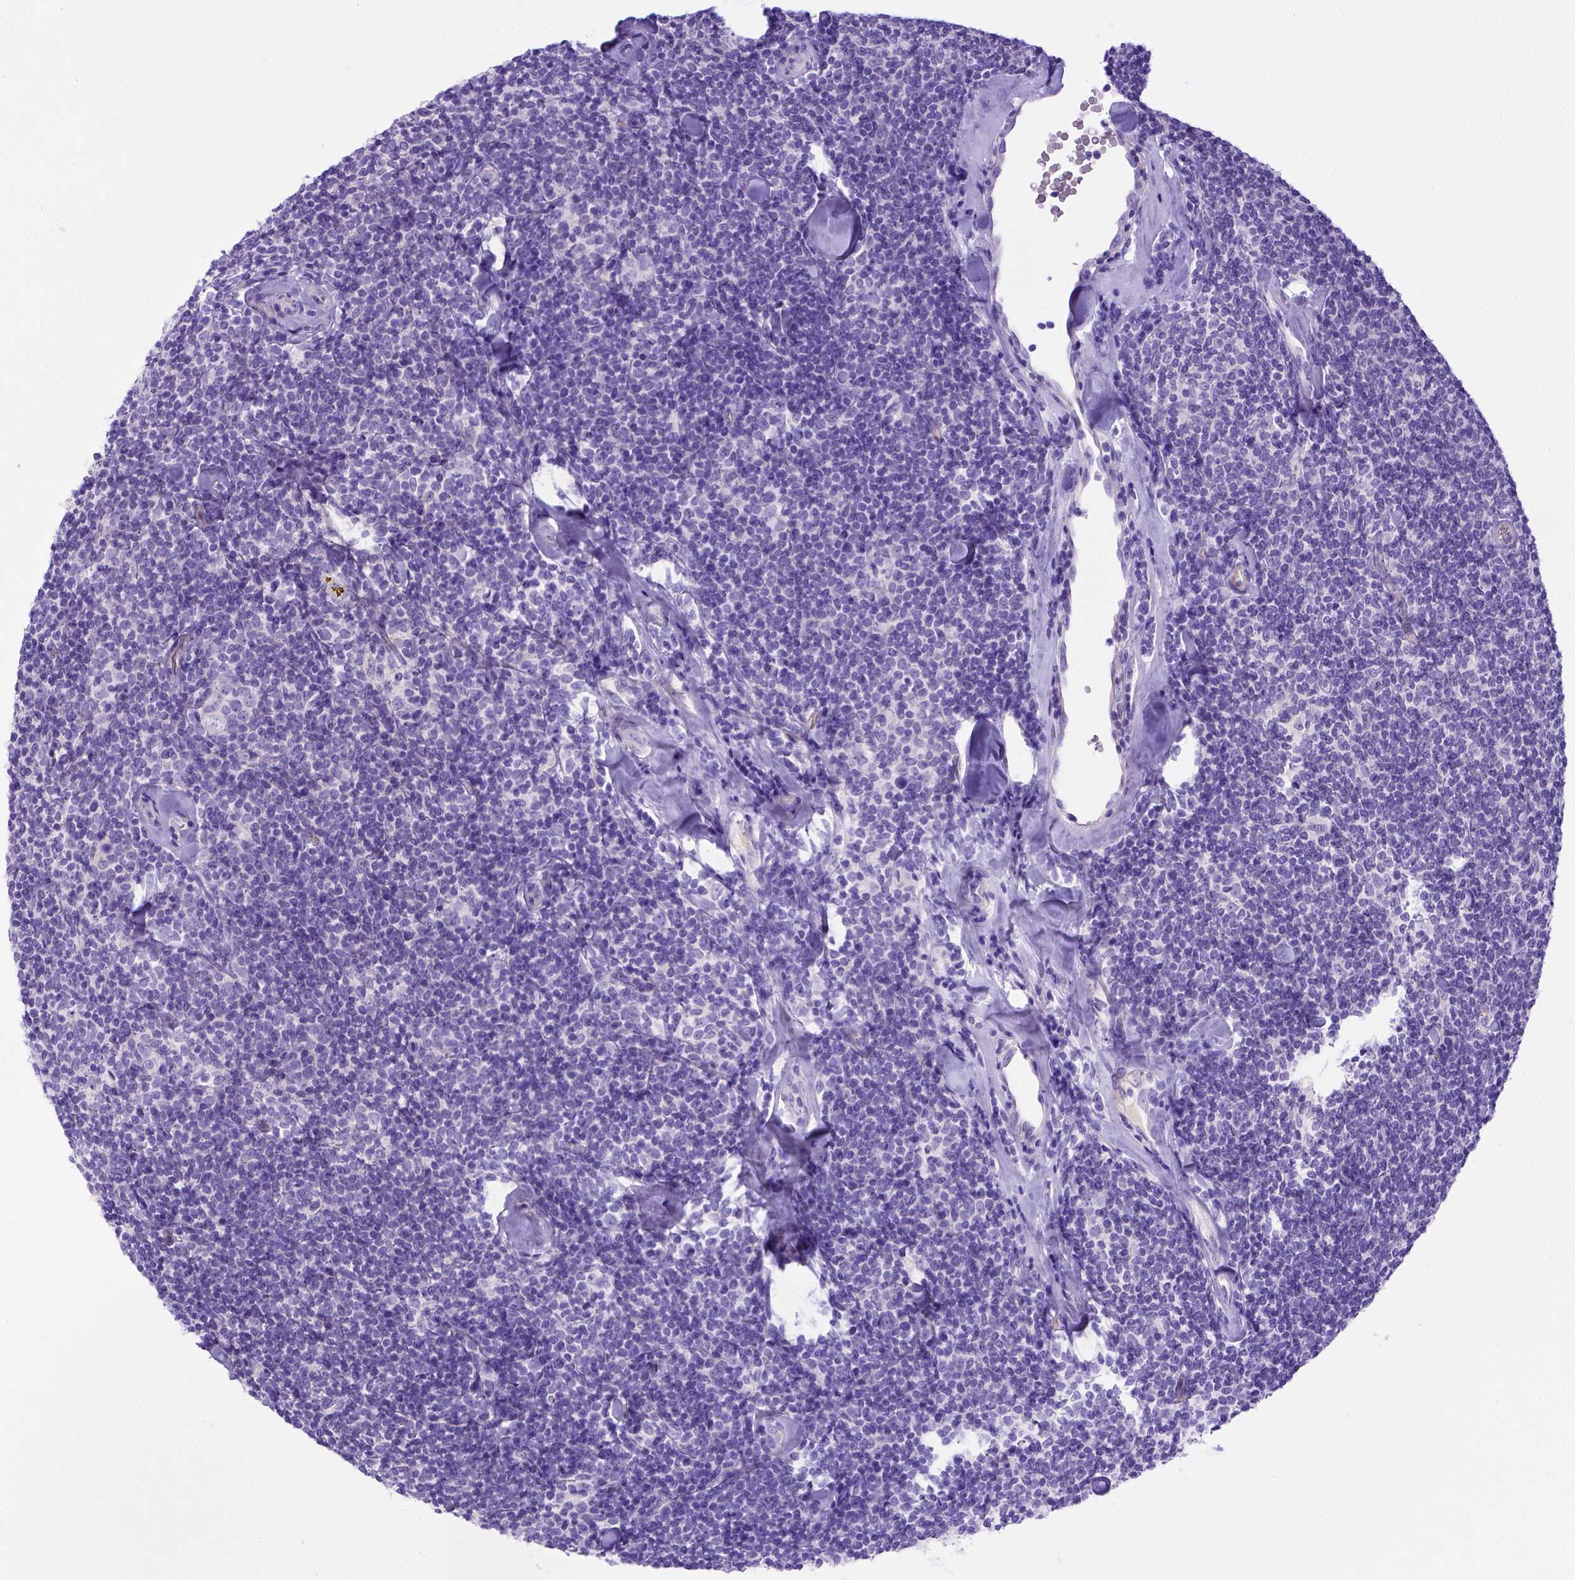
{"staining": {"intensity": "negative", "quantity": "none", "location": "none"}, "tissue": "lymphoma", "cell_type": "Tumor cells", "image_type": "cancer", "snomed": [{"axis": "morphology", "description": "Malignant lymphoma, non-Hodgkin's type, Low grade"}, {"axis": "topography", "description": "Lymph node"}], "caption": "This image is of low-grade malignant lymphoma, non-Hodgkin's type stained with IHC to label a protein in brown with the nuclei are counter-stained blue. There is no staining in tumor cells. (DAB IHC with hematoxylin counter stain).", "gene": "LRRC18", "patient": {"sex": "female", "age": 56}}